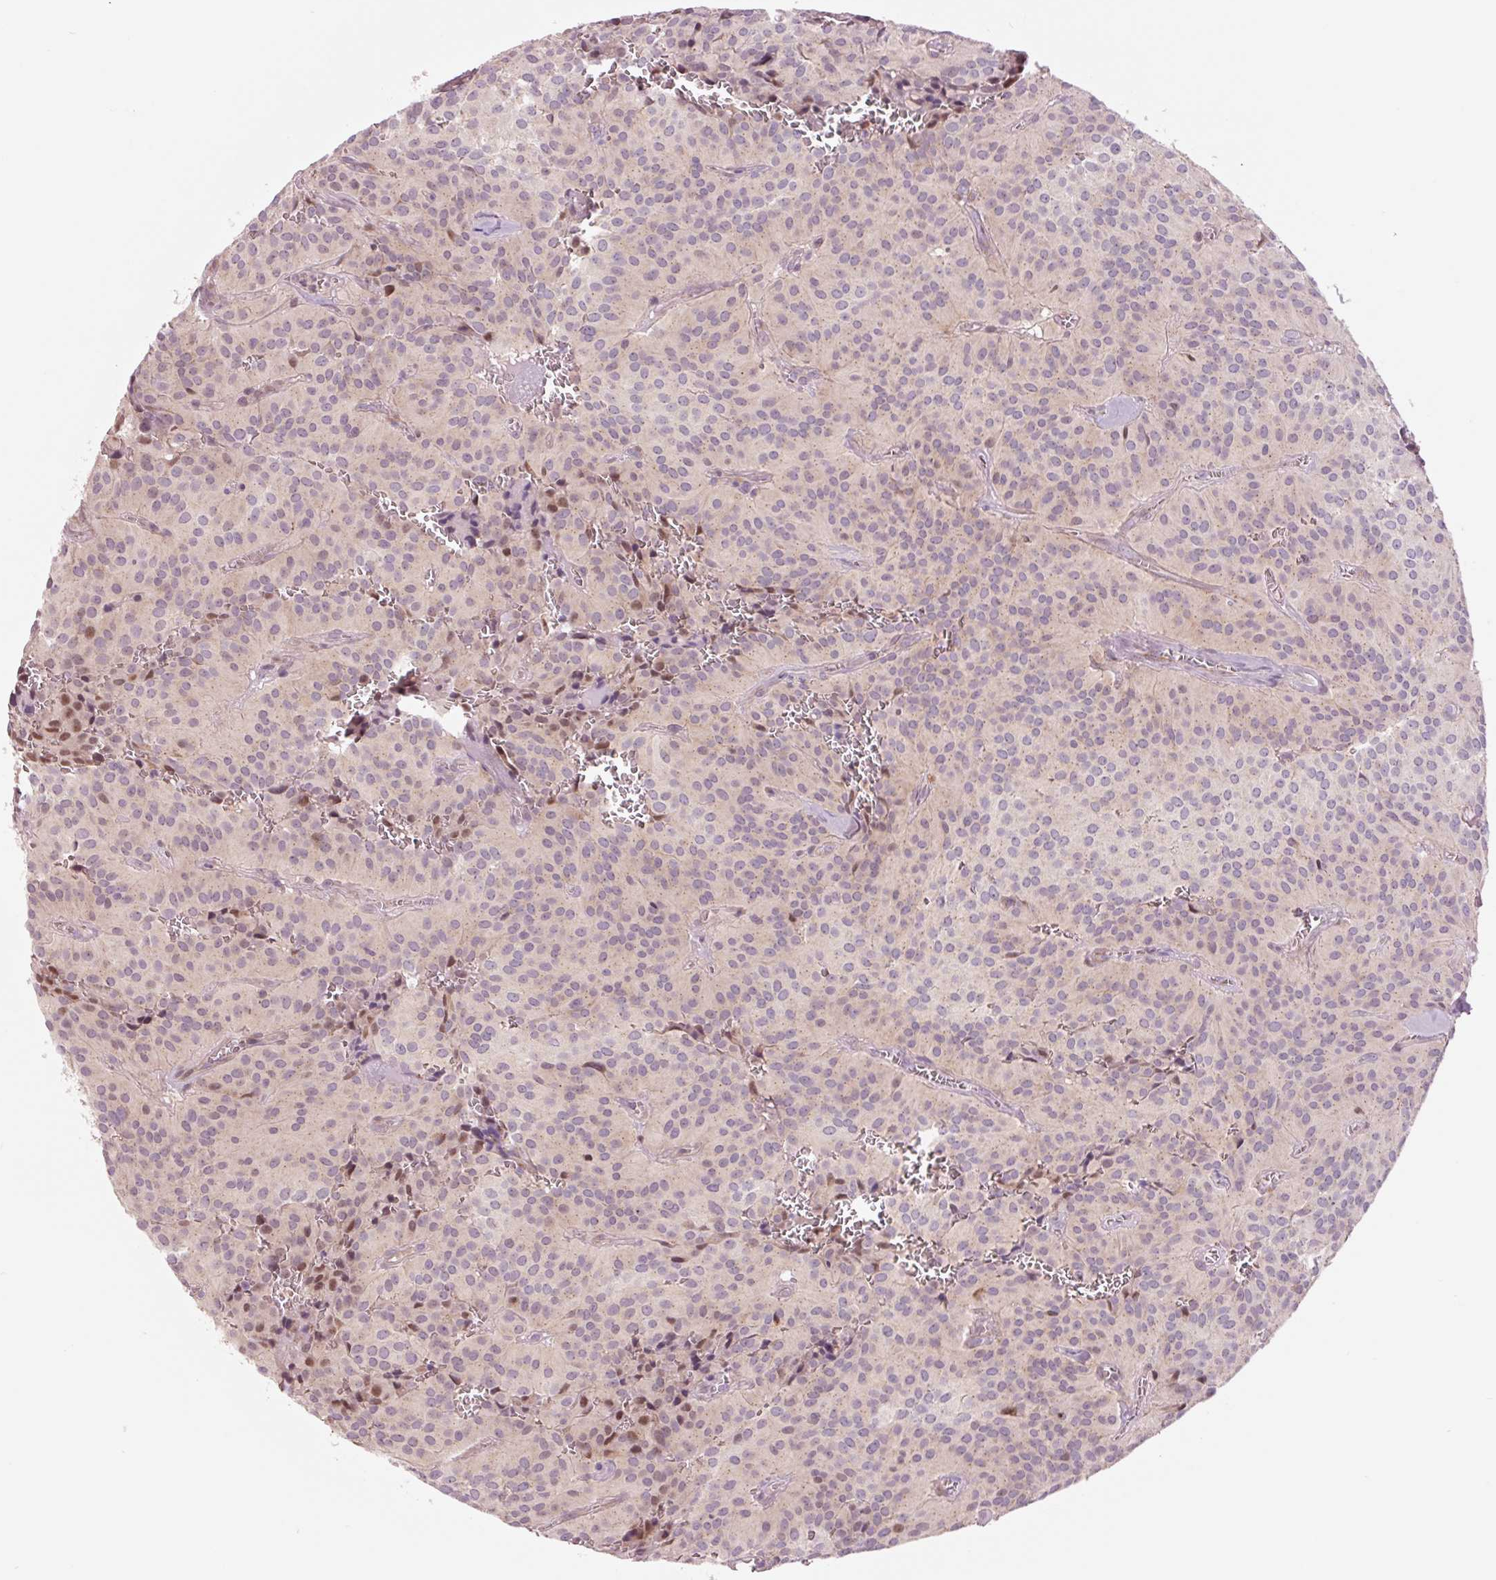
{"staining": {"intensity": "moderate", "quantity": "<25%", "location": "nuclear"}, "tissue": "glioma", "cell_type": "Tumor cells", "image_type": "cancer", "snomed": [{"axis": "morphology", "description": "Glioma, malignant, Low grade"}, {"axis": "topography", "description": "Brain"}], "caption": "A photomicrograph of malignant glioma (low-grade) stained for a protein shows moderate nuclear brown staining in tumor cells.", "gene": "DAPP1", "patient": {"sex": "male", "age": 42}}